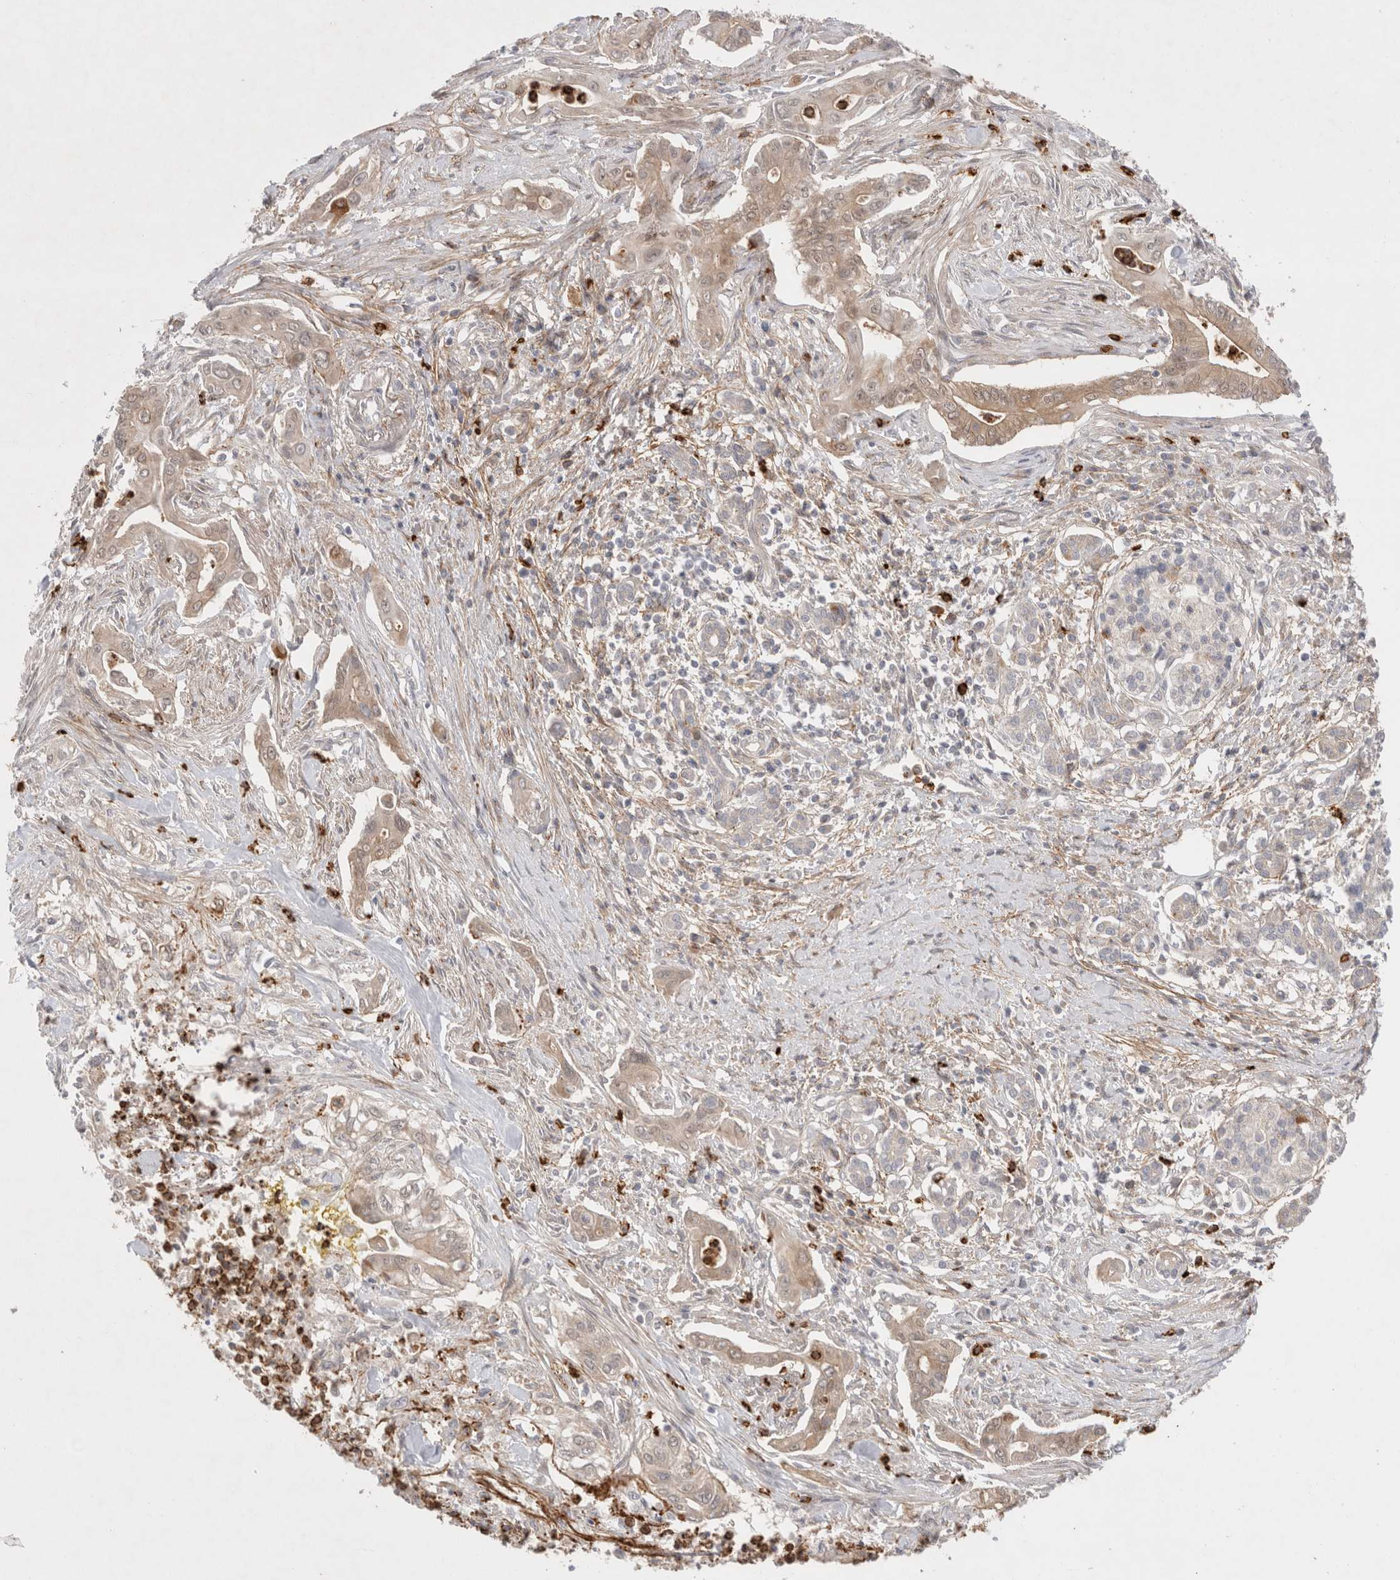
{"staining": {"intensity": "weak", "quantity": ">75%", "location": "cytoplasmic/membranous"}, "tissue": "pancreatic cancer", "cell_type": "Tumor cells", "image_type": "cancer", "snomed": [{"axis": "morphology", "description": "Adenocarcinoma, NOS"}, {"axis": "topography", "description": "Pancreas"}], "caption": "Pancreatic cancer (adenocarcinoma) tissue displays weak cytoplasmic/membranous expression in about >75% of tumor cells, visualized by immunohistochemistry.", "gene": "GSDMB", "patient": {"sex": "male", "age": 58}}